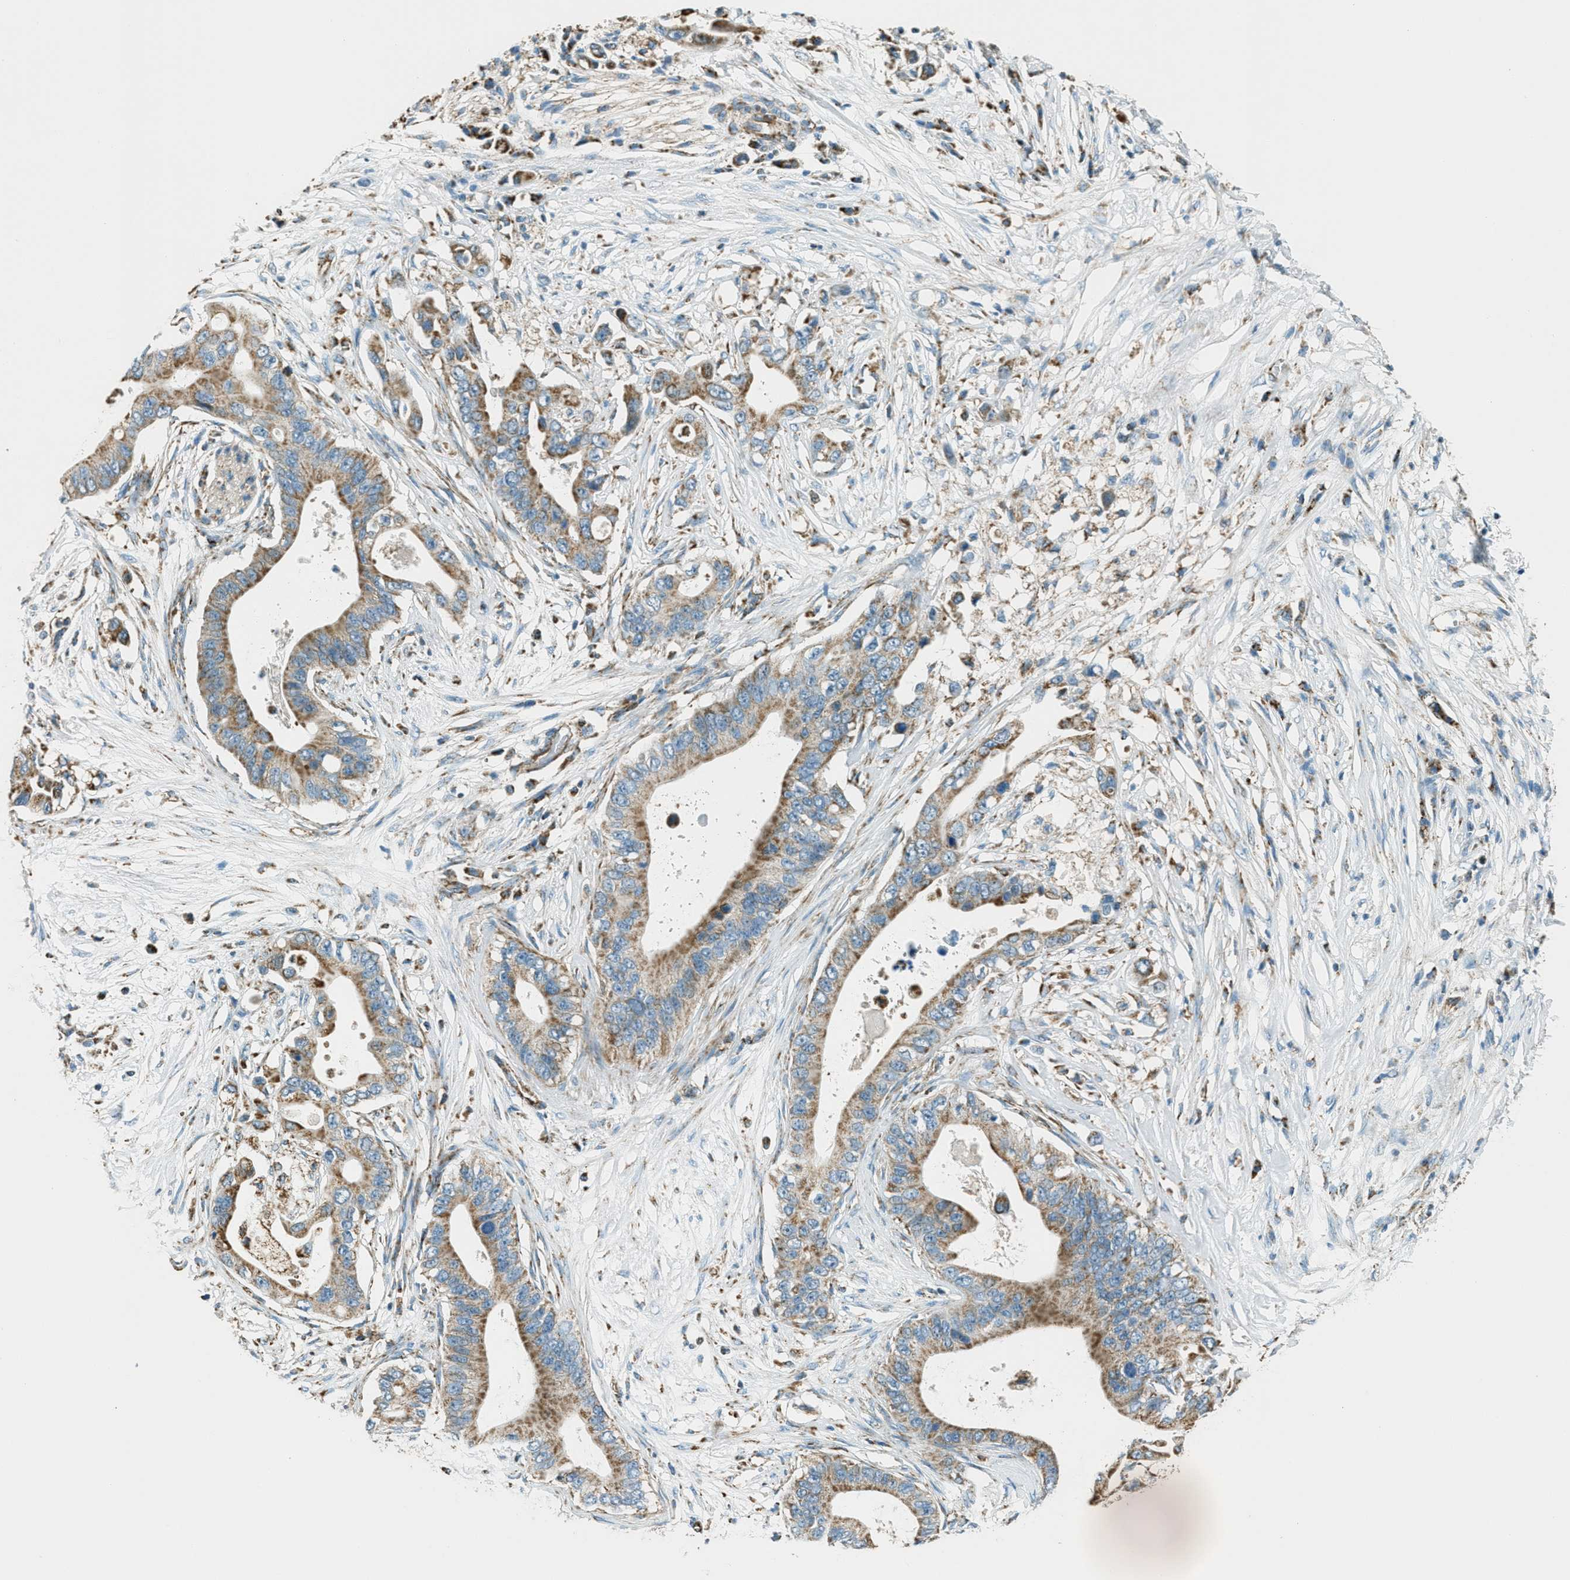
{"staining": {"intensity": "moderate", "quantity": ">75%", "location": "cytoplasmic/membranous"}, "tissue": "pancreatic cancer", "cell_type": "Tumor cells", "image_type": "cancer", "snomed": [{"axis": "morphology", "description": "Adenocarcinoma, NOS"}, {"axis": "topography", "description": "Pancreas"}], "caption": "Immunohistochemical staining of pancreatic cancer (adenocarcinoma) exhibits medium levels of moderate cytoplasmic/membranous staining in approximately >75% of tumor cells. (DAB (3,3'-diaminobenzidine) IHC, brown staining for protein, blue staining for nuclei).", "gene": "CHST15", "patient": {"sex": "male", "age": 77}}